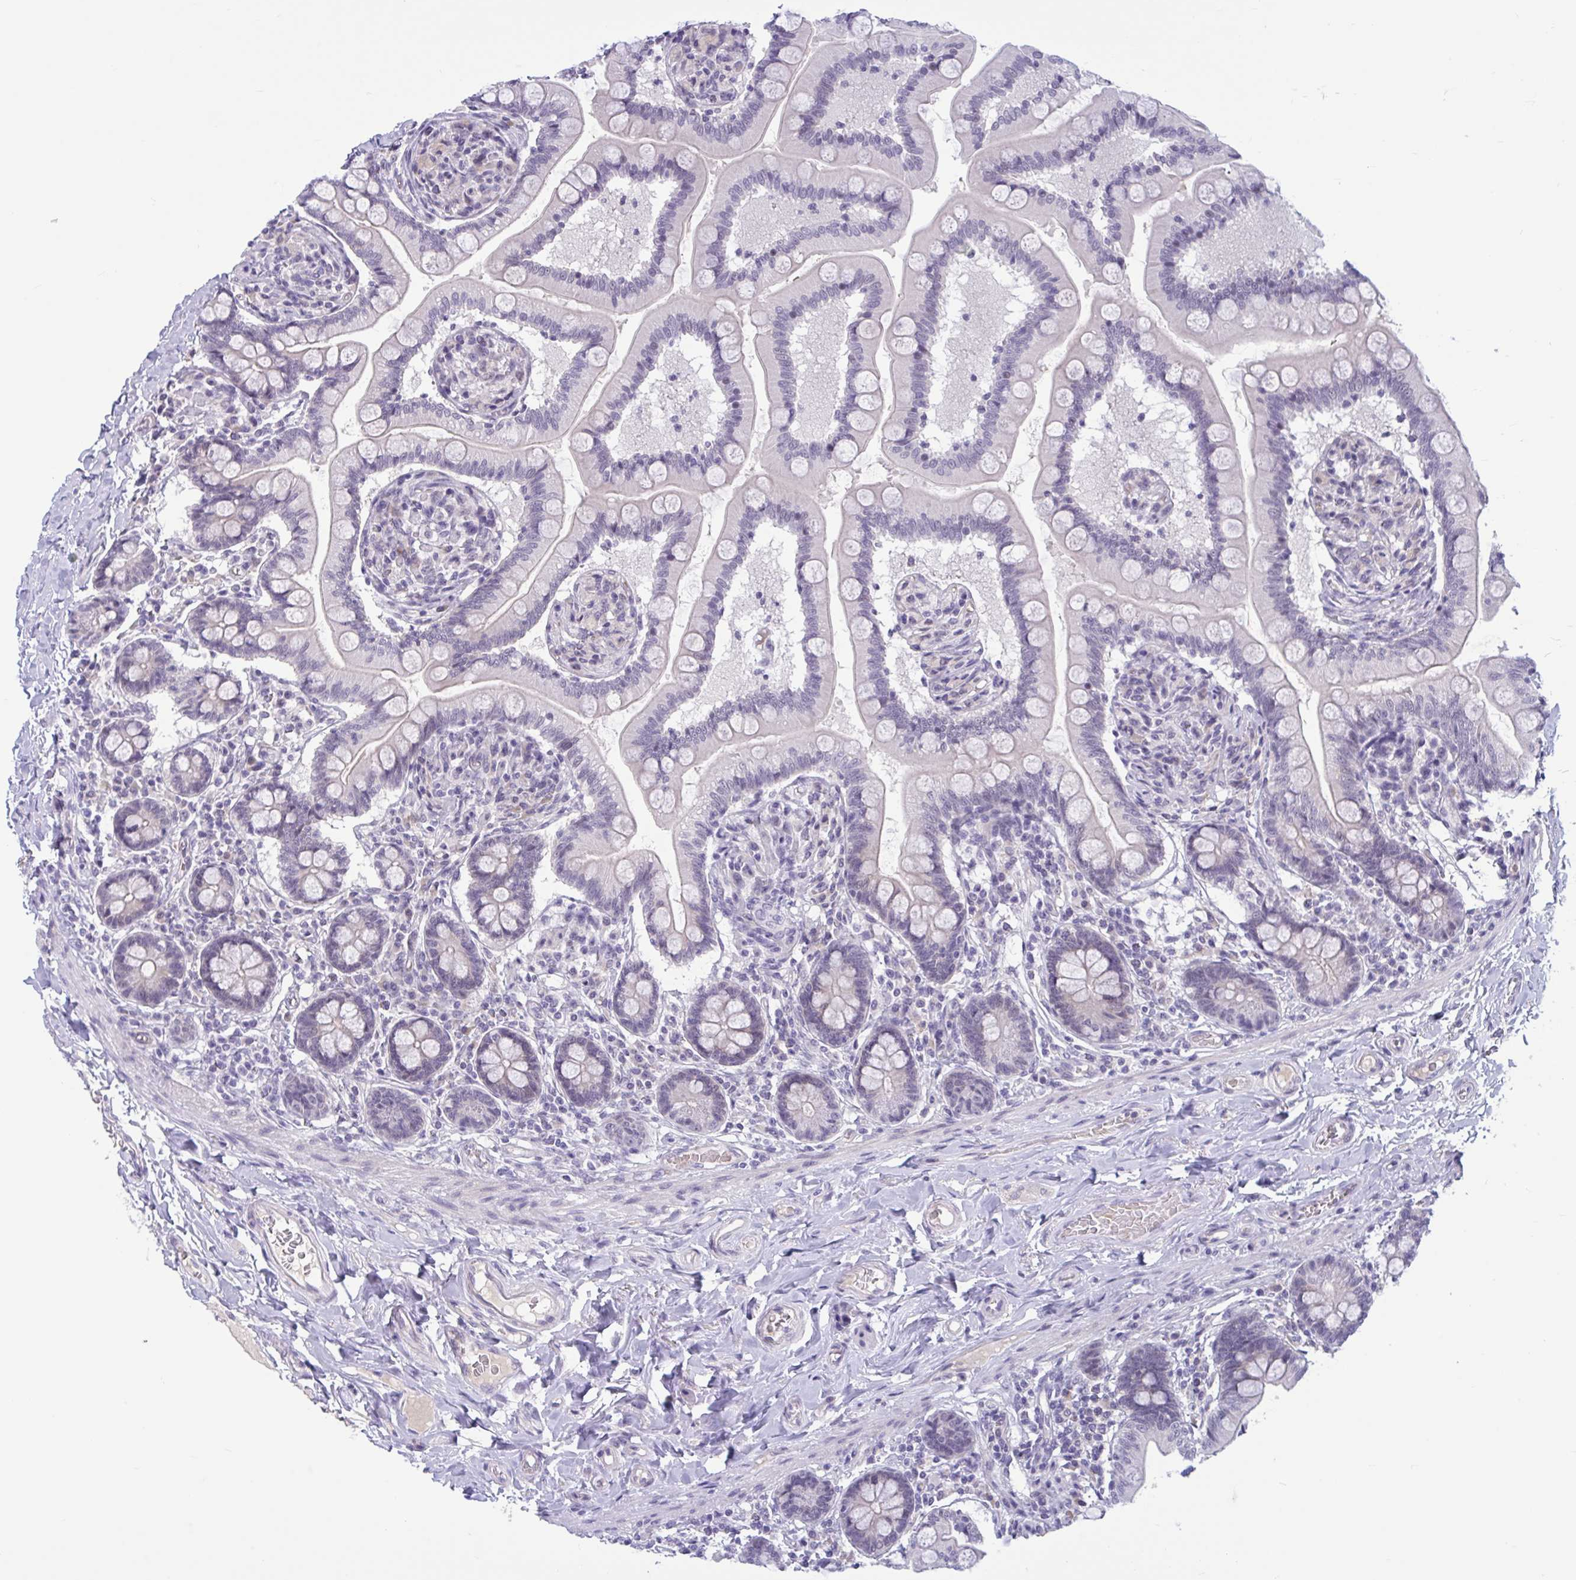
{"staining": {"intensity": "weak", "quantity": "<25%", "location": "cytoplasmic/membranous"}, "tissue": "small intestine", "cell_type": "Glandular cells", "image_type": "normal", "snomed": [{"axis": "morphology", "description": "Normal tissue, NOS"}, {"axis": "topography", "description": "Small intestine"}], "caption": "DAB immunohistochemical staining of normal human small intestine displays no significant staining in glandular cells.", "gene": "CNGB3", "patient": {"sex": "female", "age": 64}}